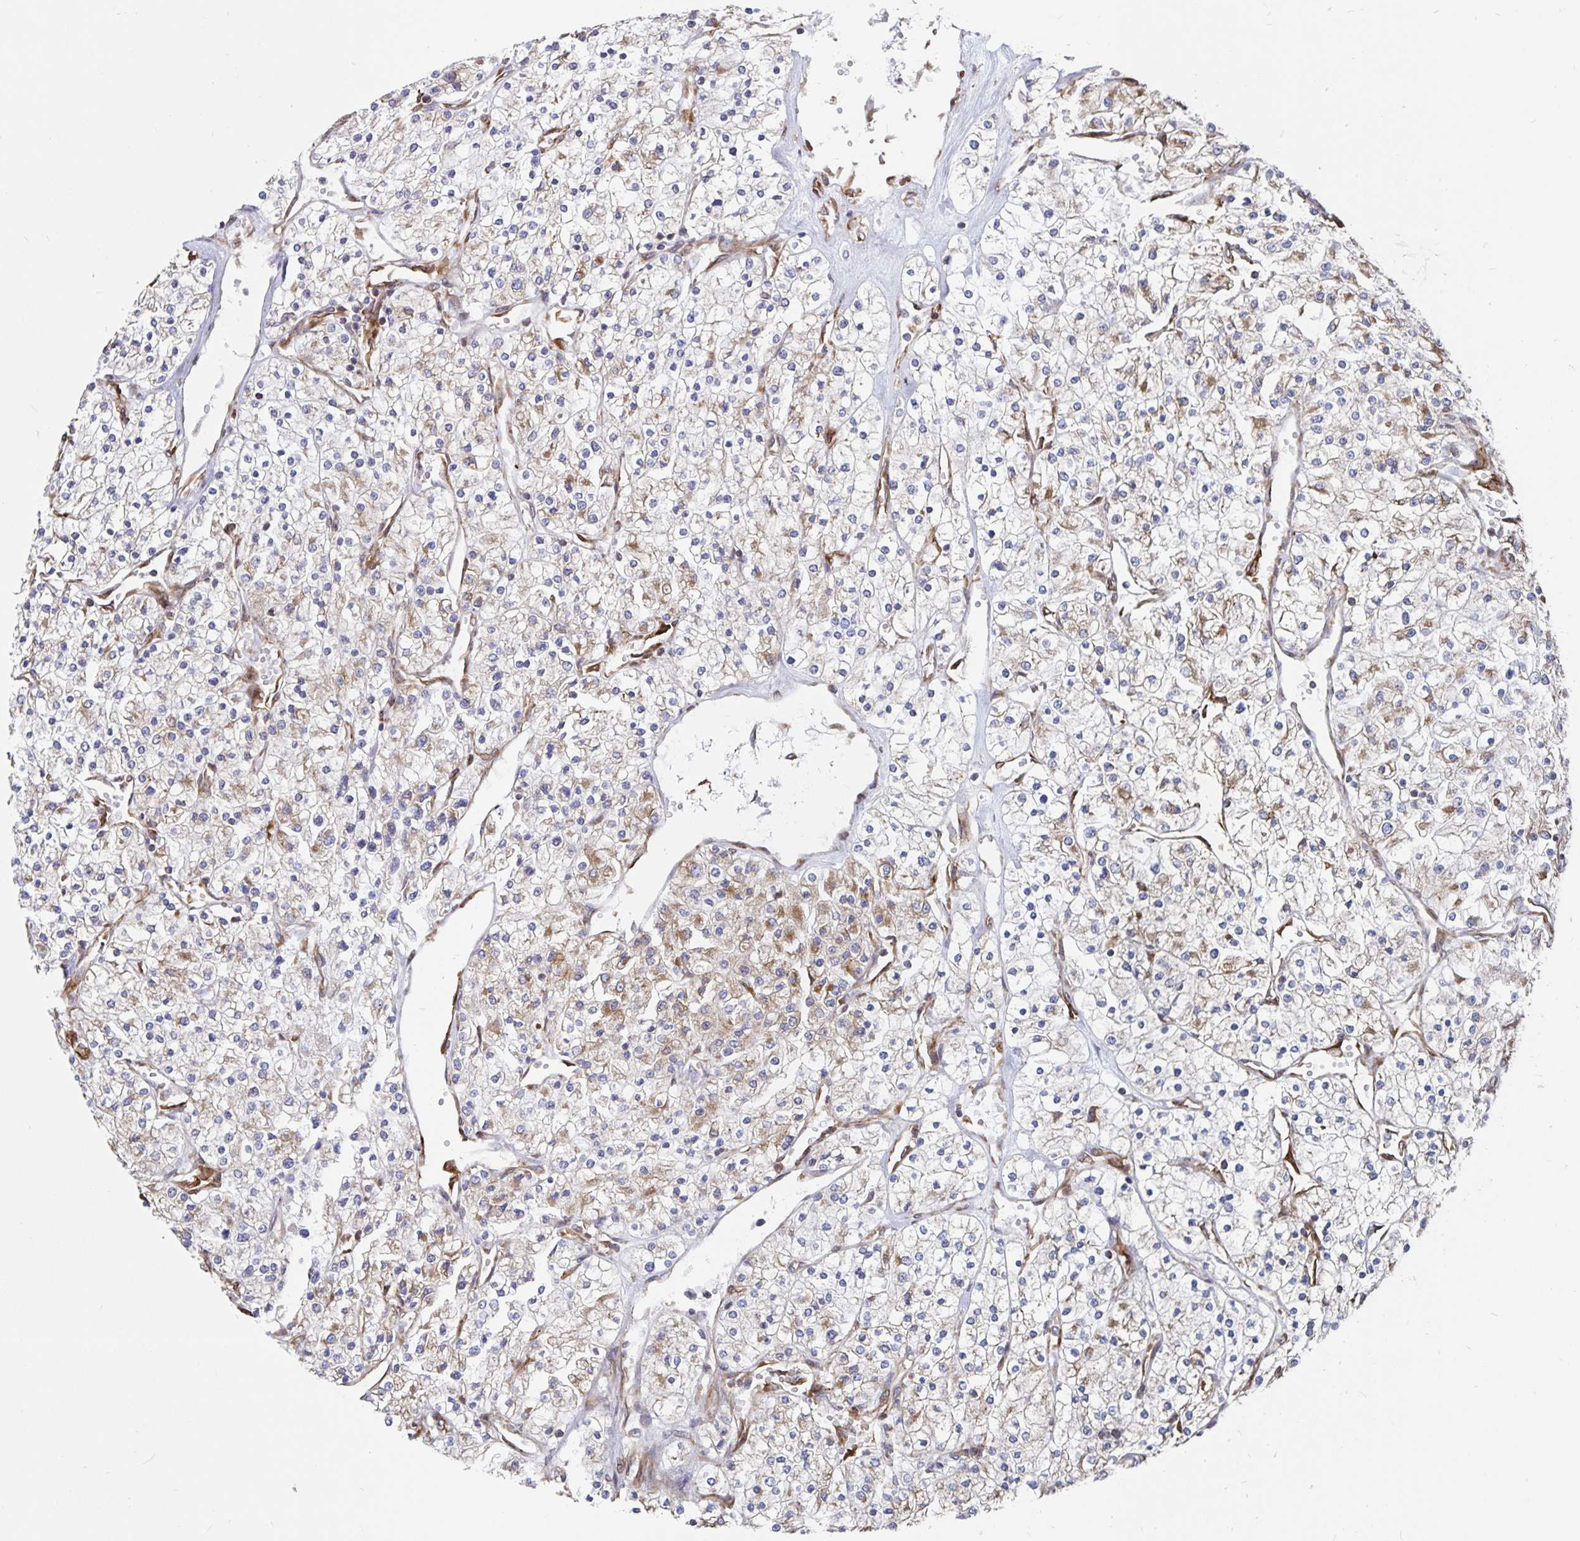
{"staining": {"intensity": "weak", "quantity": "25%-75%", "location": "cytoplasmic/membranous"}, "tissue": "renal cancer", "cell_type": "Tumor cells", "image_type": "cancer", "snomed": [{"axis": "morphology", "description": "Adenocarcinoma, NOS"}, {"axis": "topography", "description": "Kidney"}], "caption": "Renal adenocarcinoma was stained to show a protein in brown. There is low levels of weak cytoplasmic/membranous positivity in about 25%-75% of tumor cells.", "gene": "BCAP29", "patient": {"sex": "male", "age": 80}}